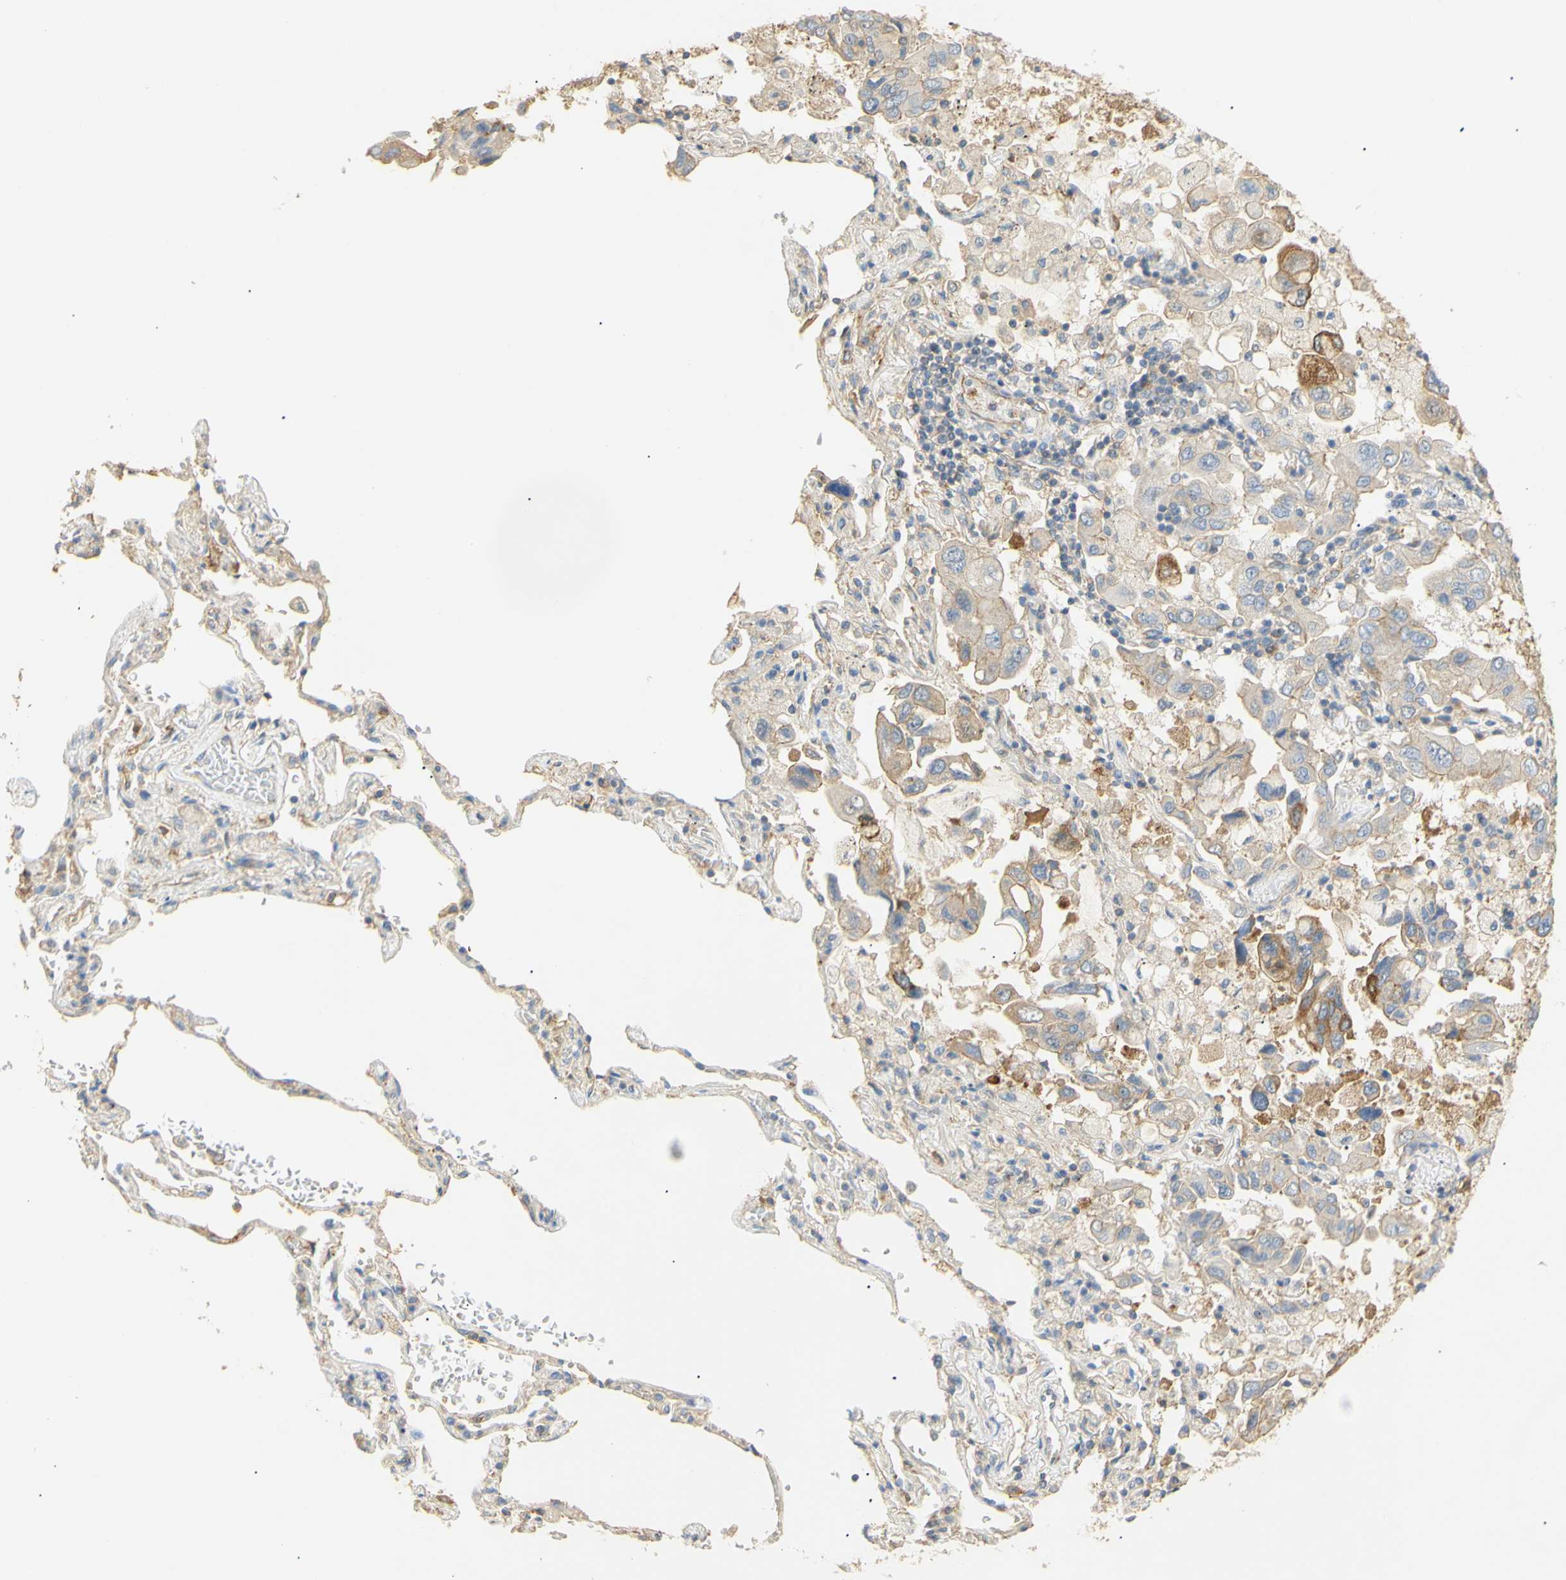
{"staining": {"intensity": "moderate", "quantity": "<25%", "location": "cytoplasmic/membranous"}, "tissue": "lung cancer", "cell_type": "Tumor cells", "image_type": "cancer", "snomed": [{"axis": "morphology", "description": "Adenocarcinoma, NOS"}, {"axis": "topography", "description": "Lung"}], "caption": "A brown stain highlights moderate cytoplasmic/membranous positivity of a protein in adenocarcinoma (lung) tumor cells.", "gene": "KCNE4", "patient": {"sex": "male", "age": 64}}